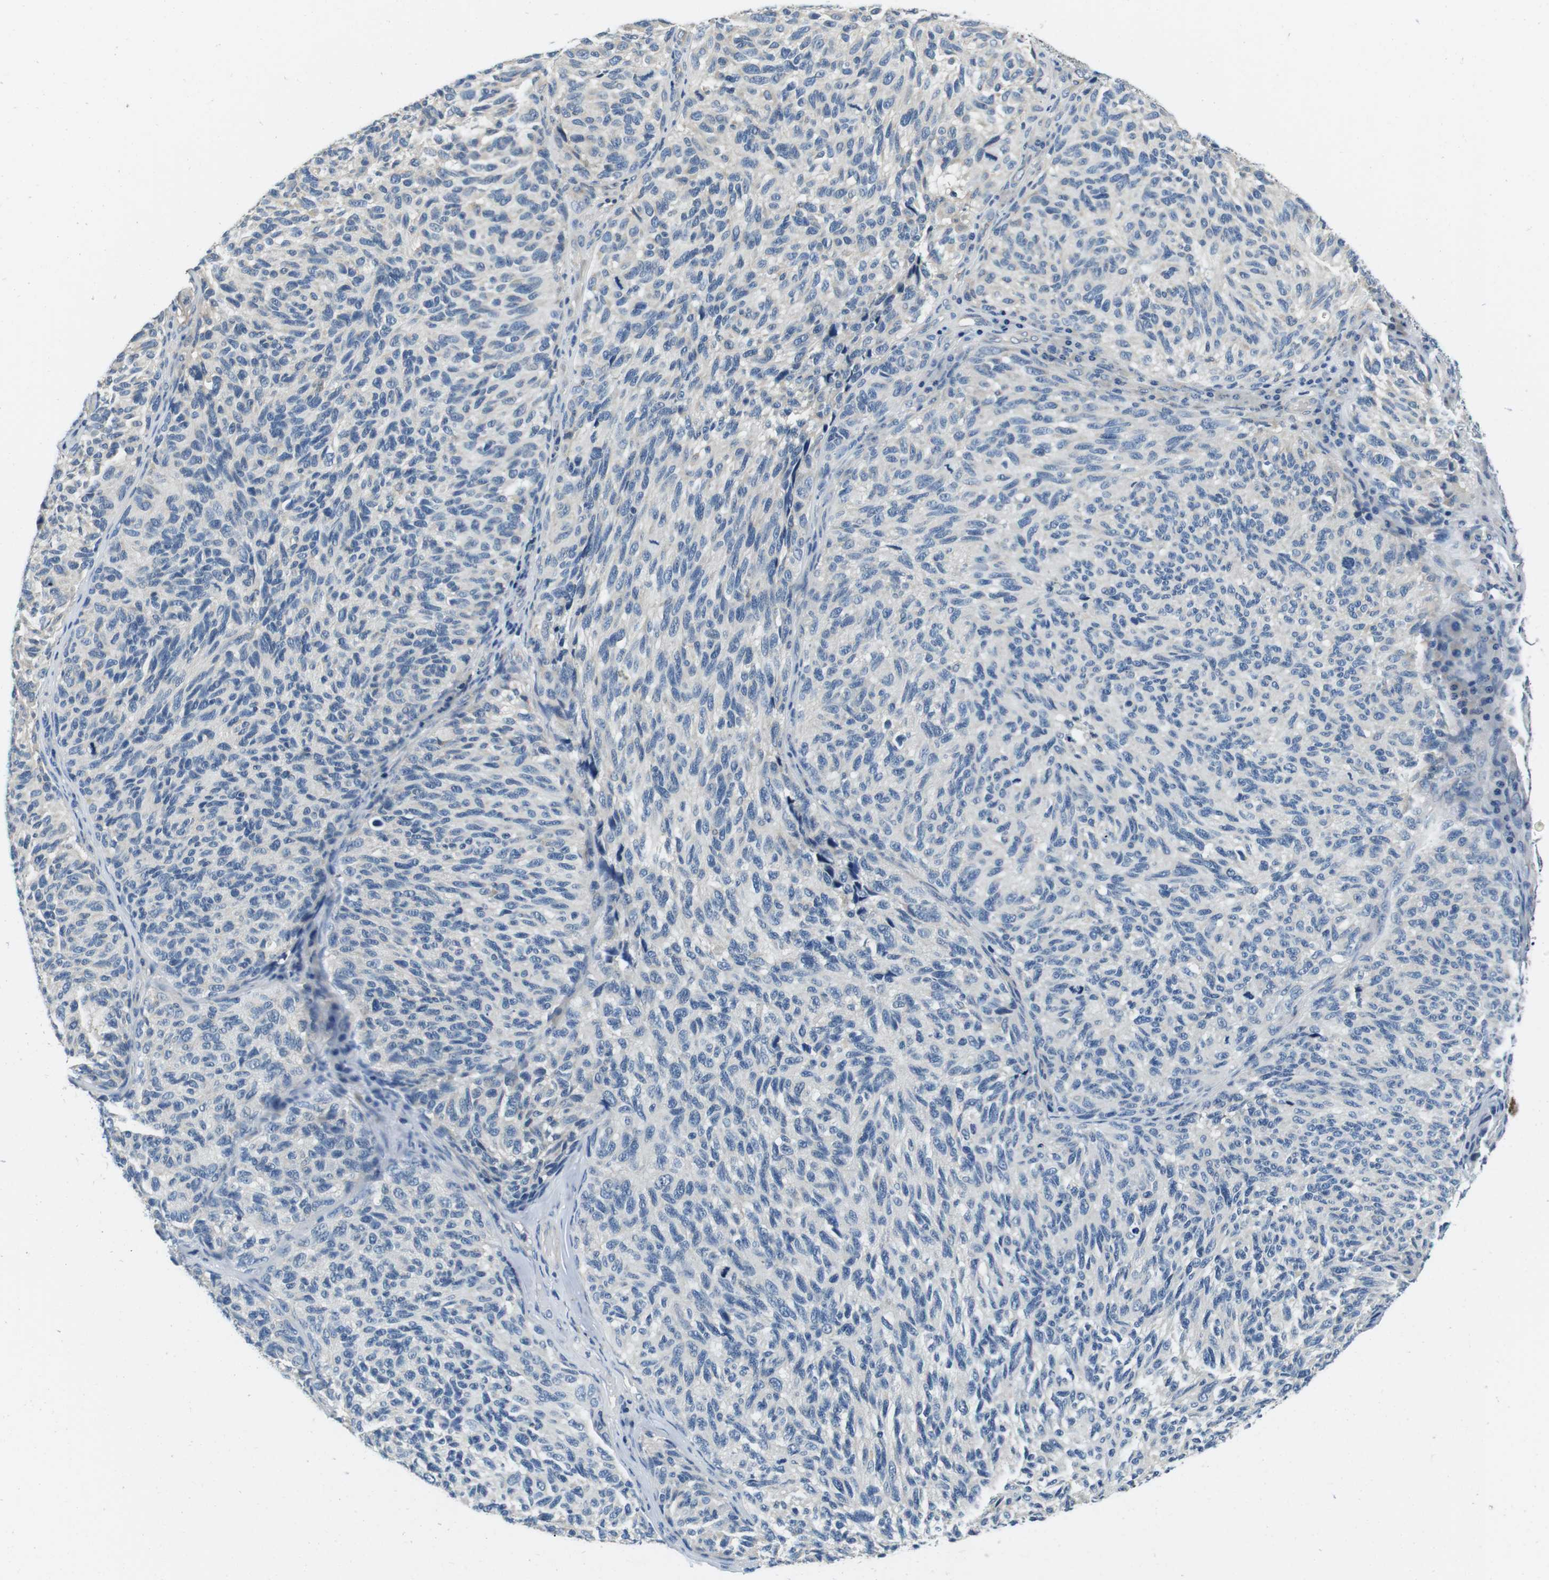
{"staining": {"intensity": "negative", "quantity": "none", "location": "none"}, "tissue": "melanoma", "cell_type": "Tumor cells", "image_type": "cancer", "snomed": [{"axis": "morphology", "description": "Malignant melanoma, NOS"}, {"axis": "topography", "description": "Skin"}], "caption": "Tumor cells are negative for protein expression in human malignant melanoma. (Immunohistochemistry (ihc), brightfield microscopy, high magnification).", "gene": "DTNA", "patient": {"sex": "female", "age": 73}}